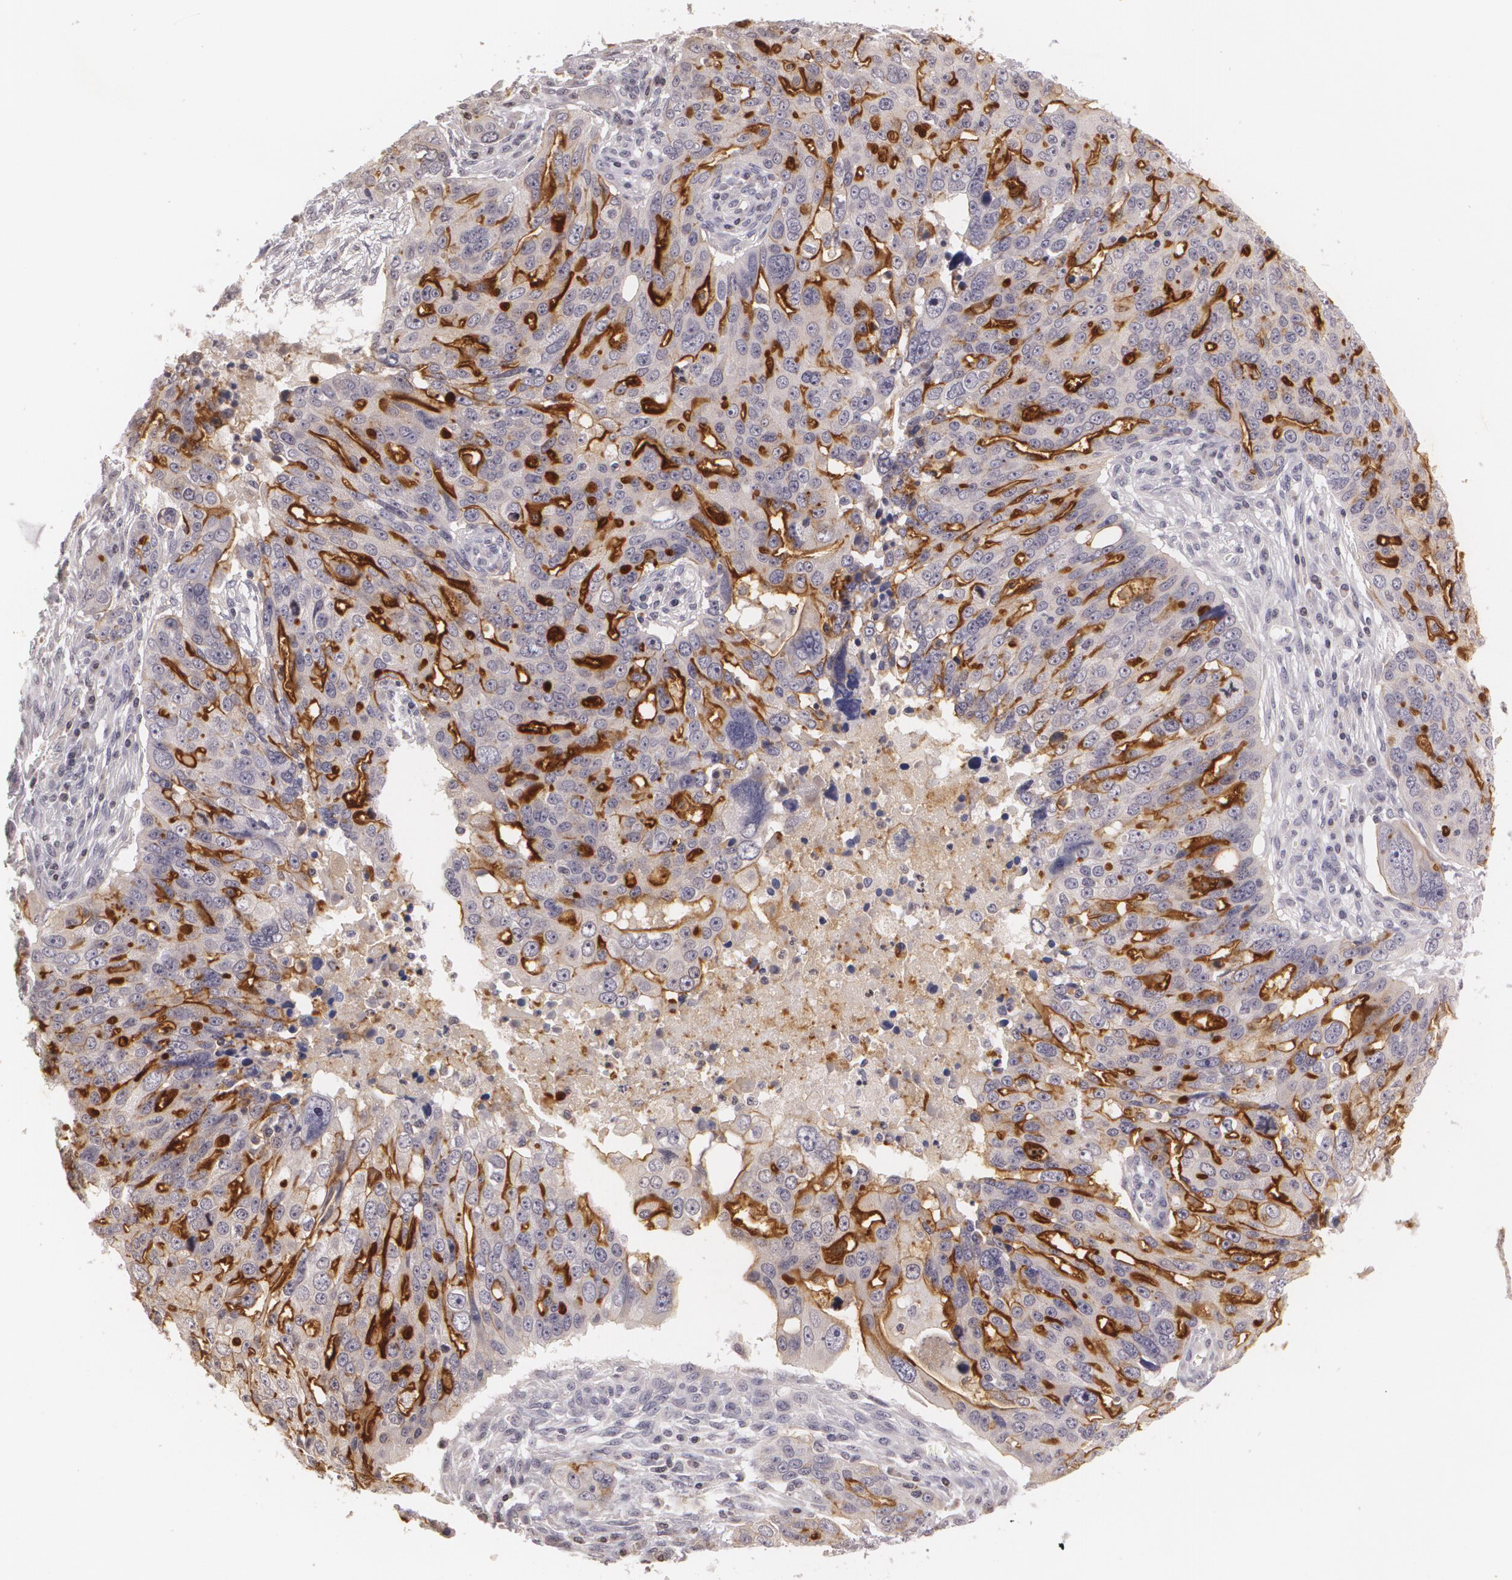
{"staining": {"intensity": "moderate", "quantity": ">75%", "location": "cytoplasmic/membranous"}, "tissue": "ovarian cancer", "cell_type": "Tumor cells", "image_type": "cancer", "snomed": [{"axis": "morphology", "description": "Carcinoma, endometroid"}, {"axis": "topography", "description": "Ovary"}], "caption": "This histopathology image shows IHC staining of endometroid carcinoma (ovarian), with medium moderate cytoplasmic/membranous staining in about >75% of tumor cells.", "gene": "MUC1", "patient": {"sex": "female", "age": 75}}